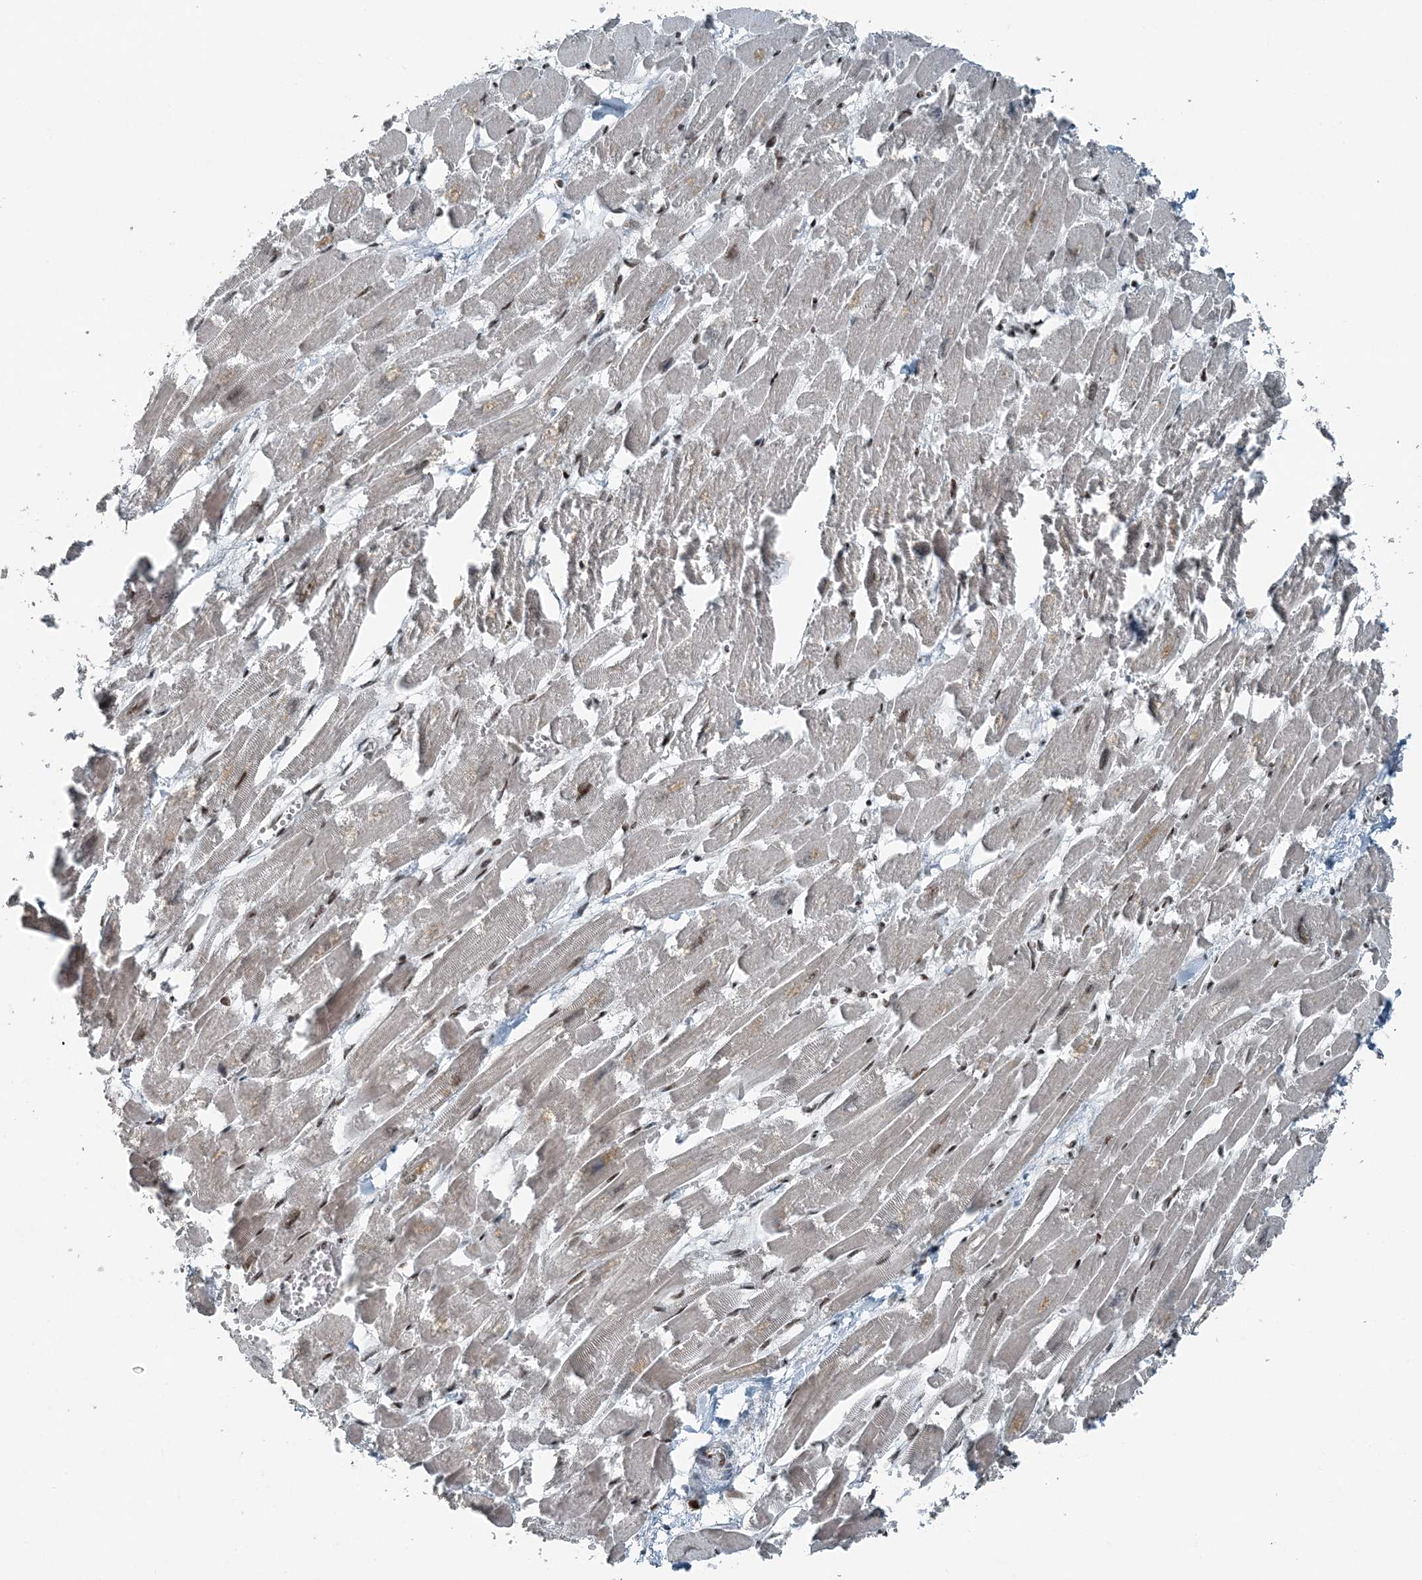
{"staining": {"intensity": "moderate", "quantity": ">75%", "location": "nuclear"}, "tissue": "heart muscle", "cell_type": "Cardiomyocytes", "image_type": "normal", "snomed": [{"axis": "morphology", "description": "Normal tissue, NOS"}, {"axis": "topography", "description": "Heart"}], "caption": "Heart muscle stained with a brown dye exhibits moderate nuclear positive expression in about >75% of cardiomyocytes.", "gene": "YTHDC1", "patient": {"sex": "male", "age": 54}}